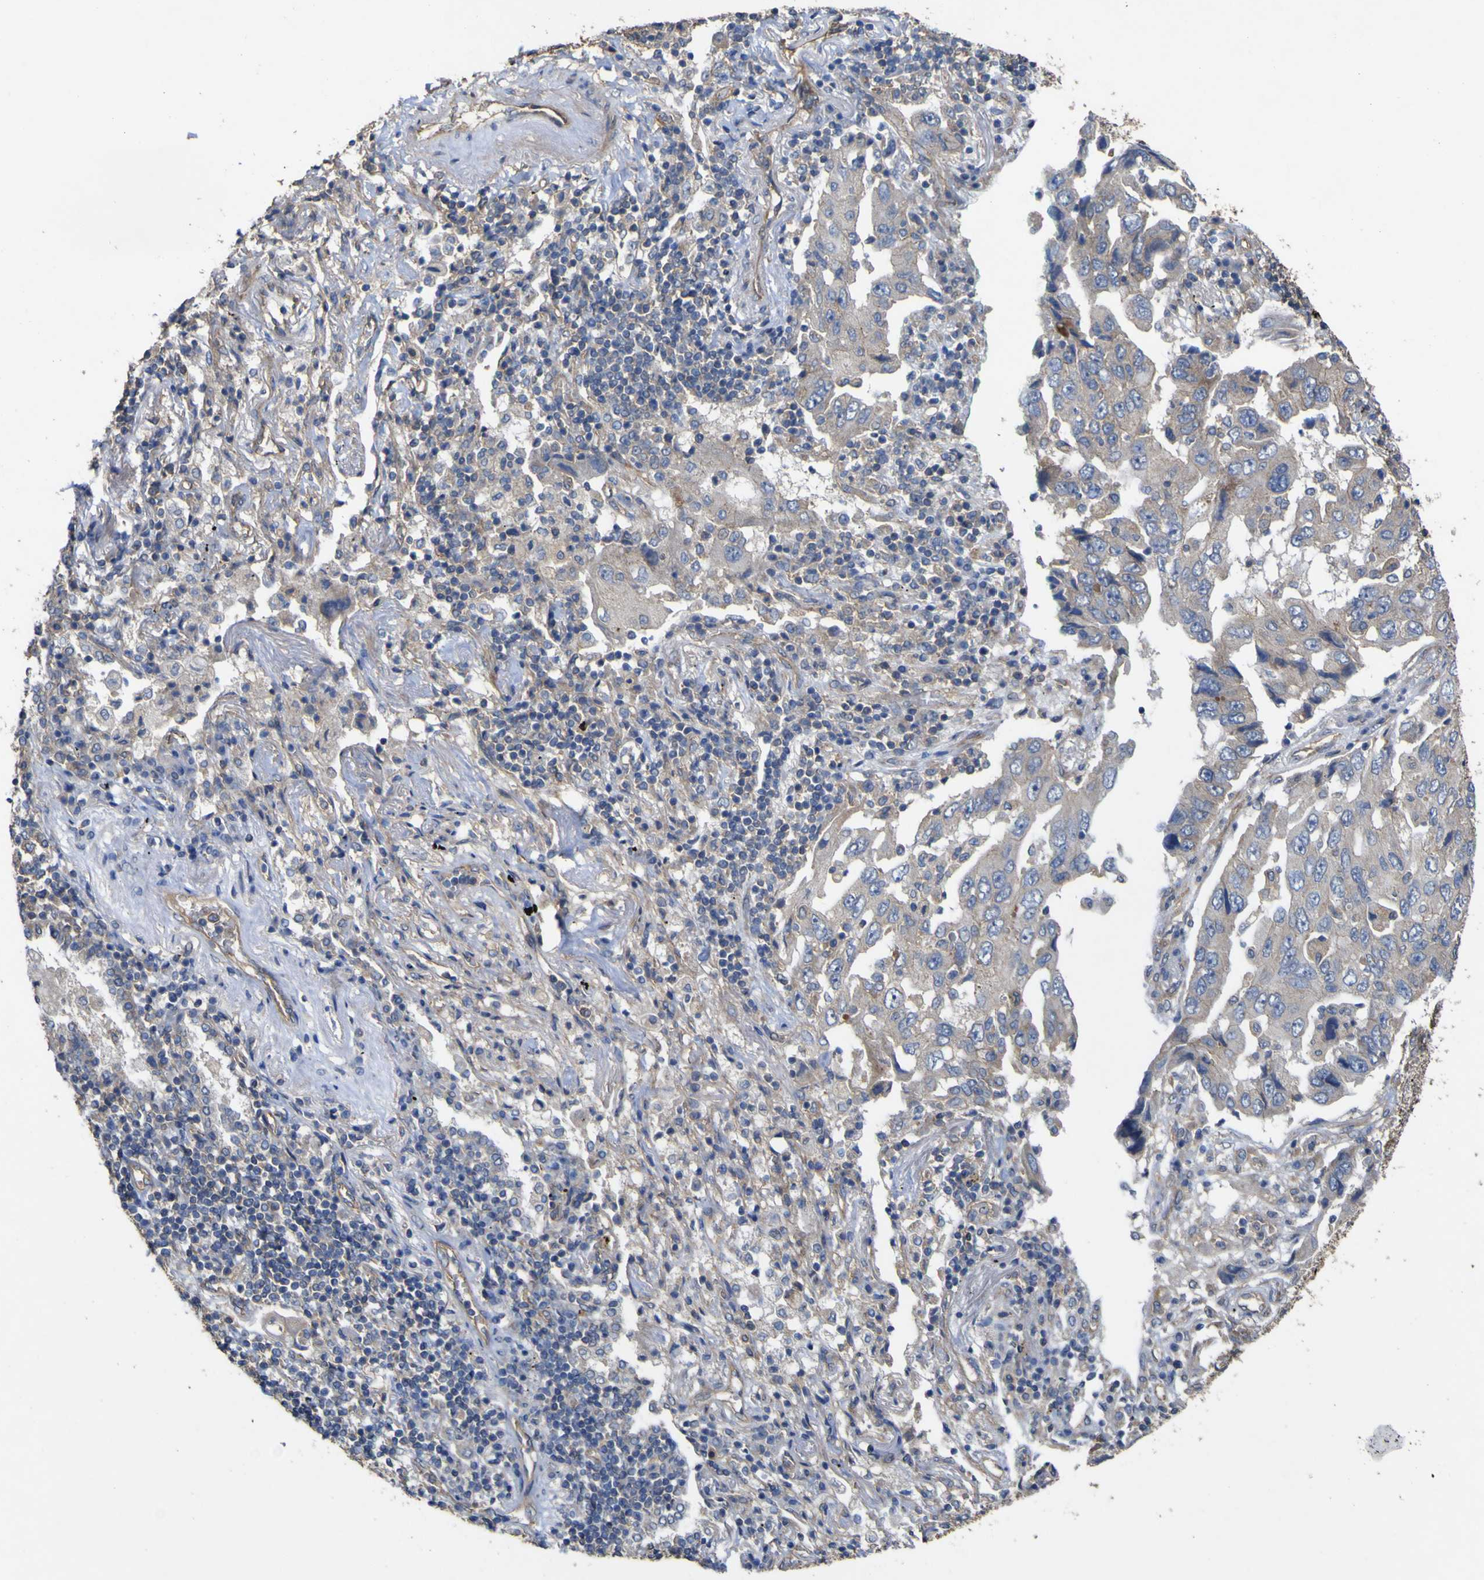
{"staining": {"intensity": "weak", "quantity": ">75%", "location": "cytoplasmic/membranous"}, "tissue": "lung cancer", "cell_type": "Tumor cells", "image_type": "cancer", "snomed": [{"axis": "morphology", "description": "Adenocarcinoma, NOS"}, {"axis": "topography", "description": "Lung"}], "caption": "Tumor cells display low levels of weak cytoplasmic/membranous staining in about >75% of cells in lung cancer.", "gene": "TNFSF15", "patient": {"sex": "female", "age": 65}}